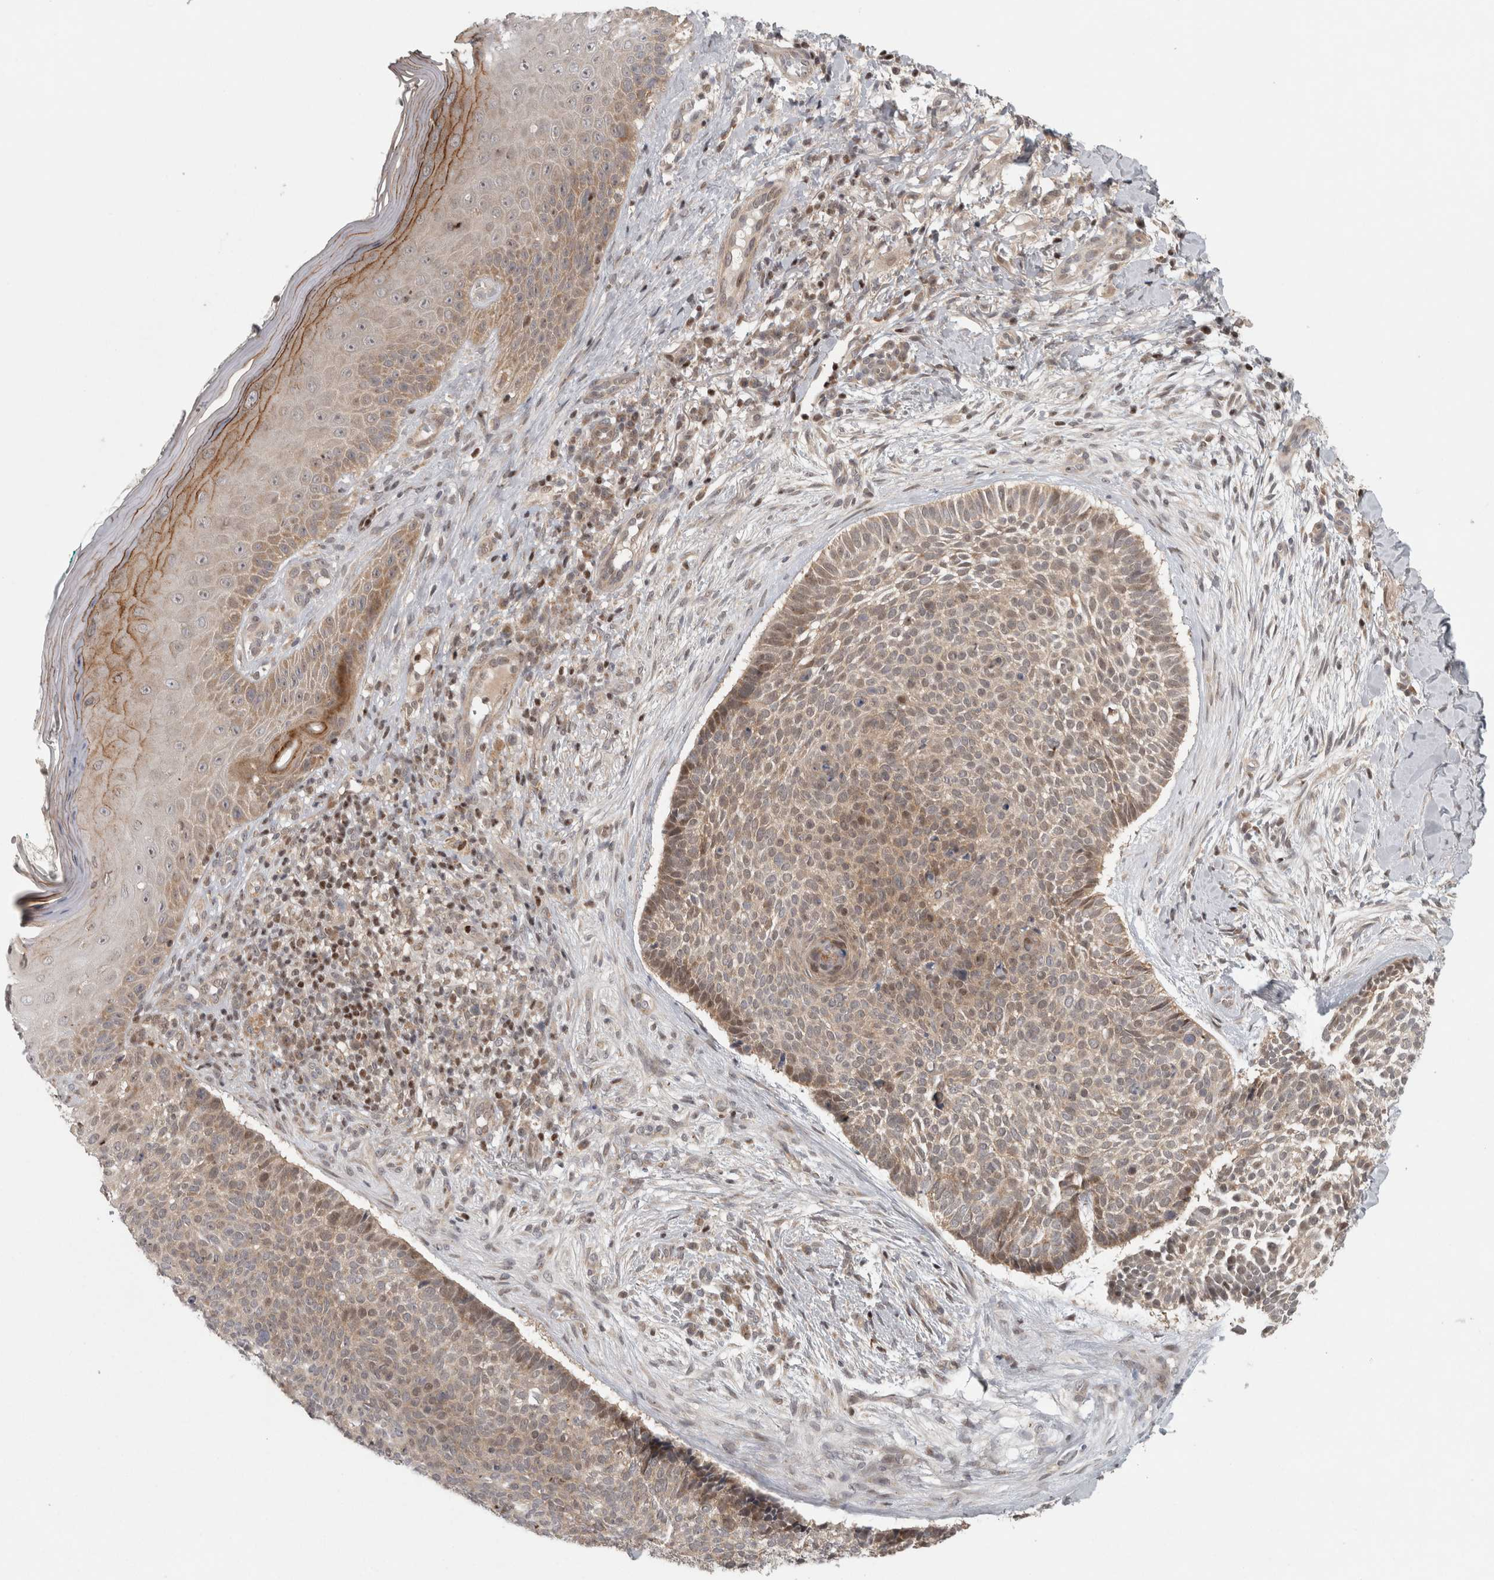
{"staining": {"intensity": "weak", "quantity": "25%-75%", "location": "cytoplasmic/membranous,nuclear"}, "tissue": "skin cancer", "cell_type": "Tumor cells", "image_type": "cancer", "snomed": [{"axis": "morphology", "description": "Normal tissue, NOS"}, {"axis": "morphology", "description": "Basal cell carcinoma"}, {"axis": "topography", "description": "Skin"}], "caption": "A brown stain highlights weak cytoplasmic/membranous and nuclear positivity of a protein in basal cell carcinoma (skin) tumor cells. The protein is stained brown, and the nuclei are stained in blue (DAB (3,3'-diaminobenzidine) IHC with brightfield microscopy, high magnification).", "gene": "KDM8", "patient": {"sex": "male", "age": 67}}